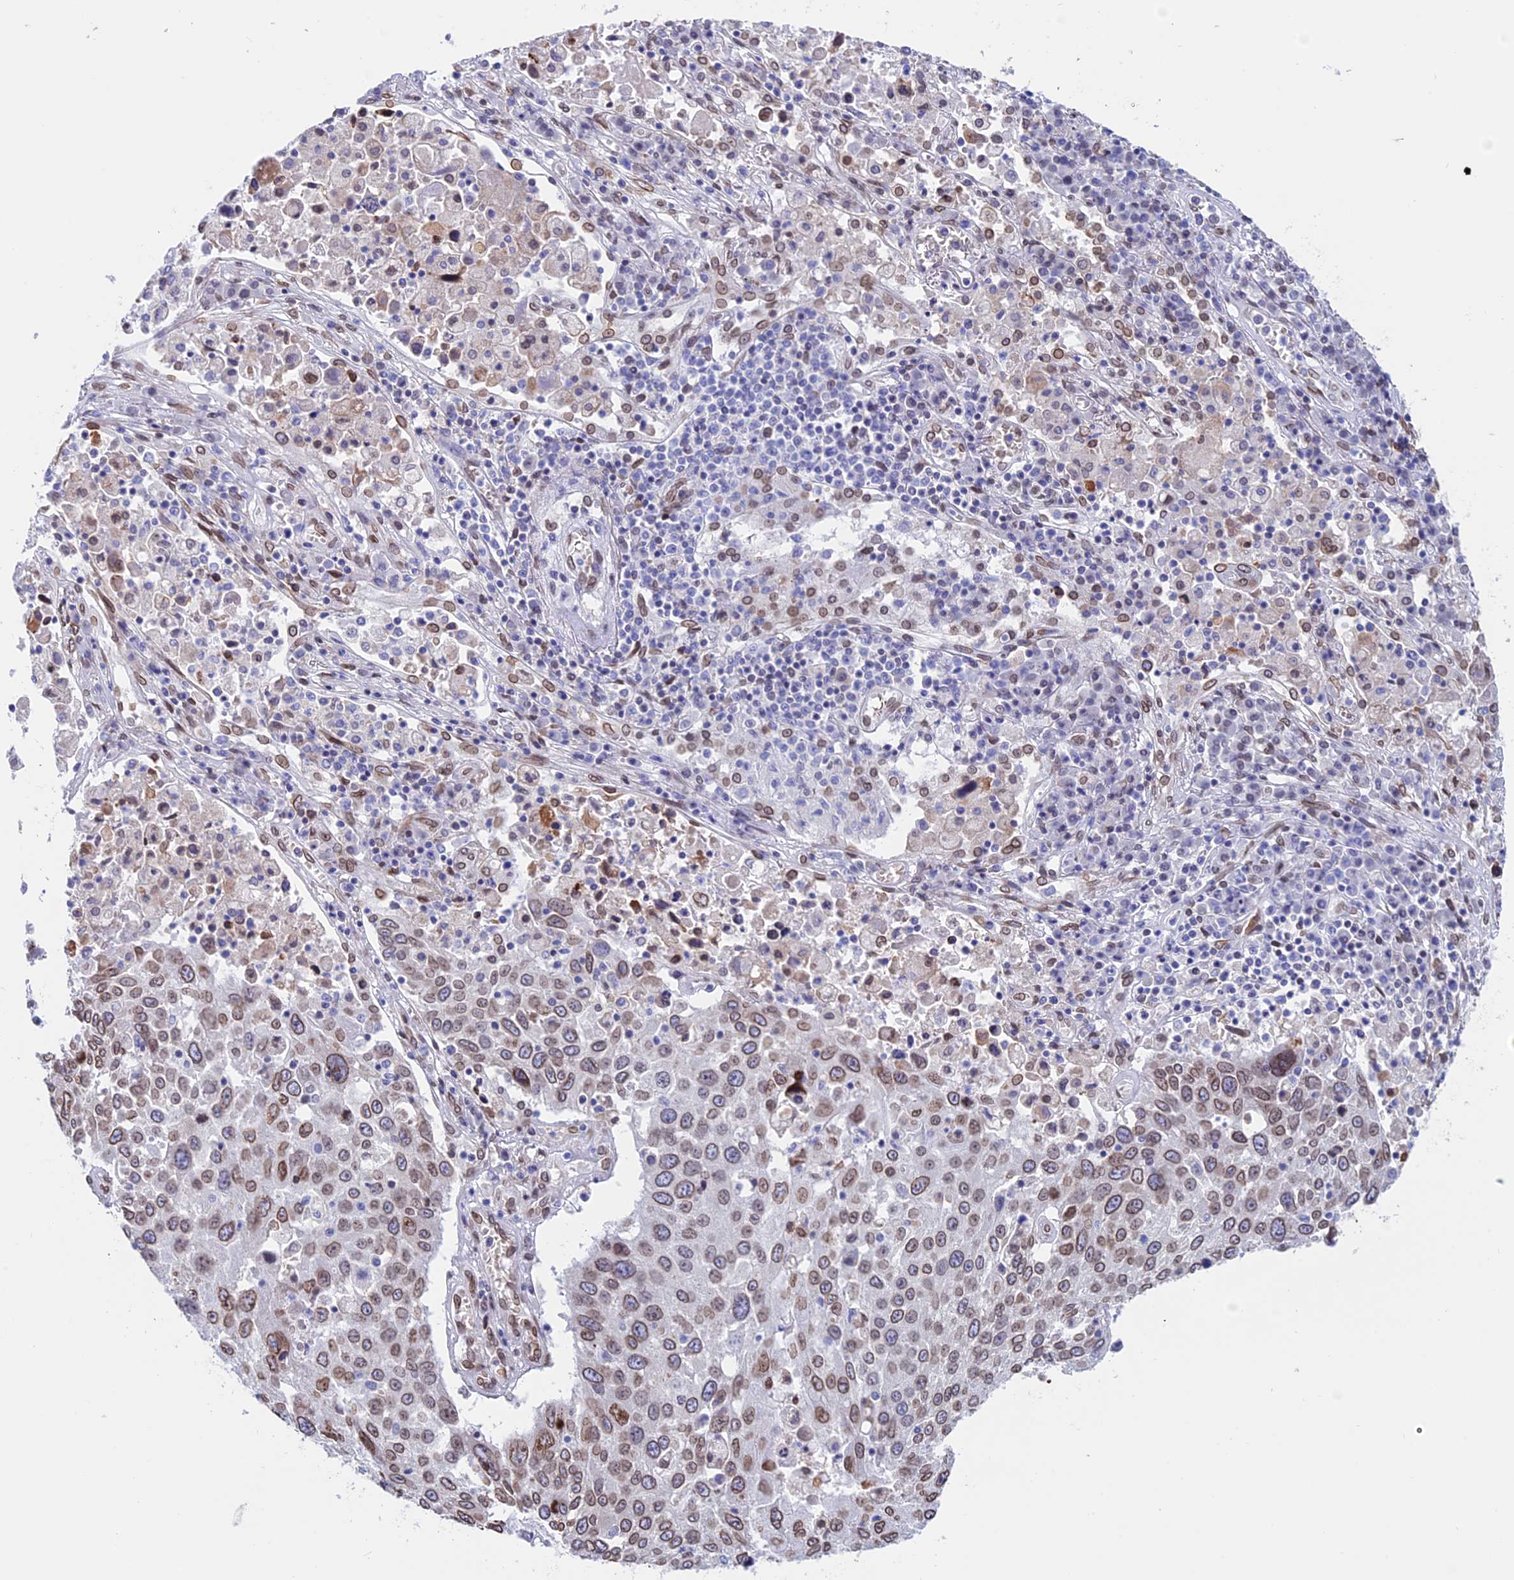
{"staining": {"intensity": "moderate", "quantity": ">75%", "location": "cytoplasmic/membranous,nuclear"}, "tissue": "lung cancer", "cell_type": "Tumor cells", "image_type": "cancer", "snomed": [{"axis": "morphology", "description": "Squamous cell carcinoma, NOS"}, {"axis": "topography", "description": "Lung"}], "caption": "High-magnification brightfield microscopy of lung cancer stained with DAB (3,3'-diaminobenzidine) (brown) and counterstained with hematoxylin (blue). tumor cells exhibit moderate cytoplasmic/membranous and nuclear expression is present in approximately>75% of cells. (IHC, brightfield microscopy, high magnification).", "gene": "TMPRSS7", "patient": {"sex": "male", "age": 65}}